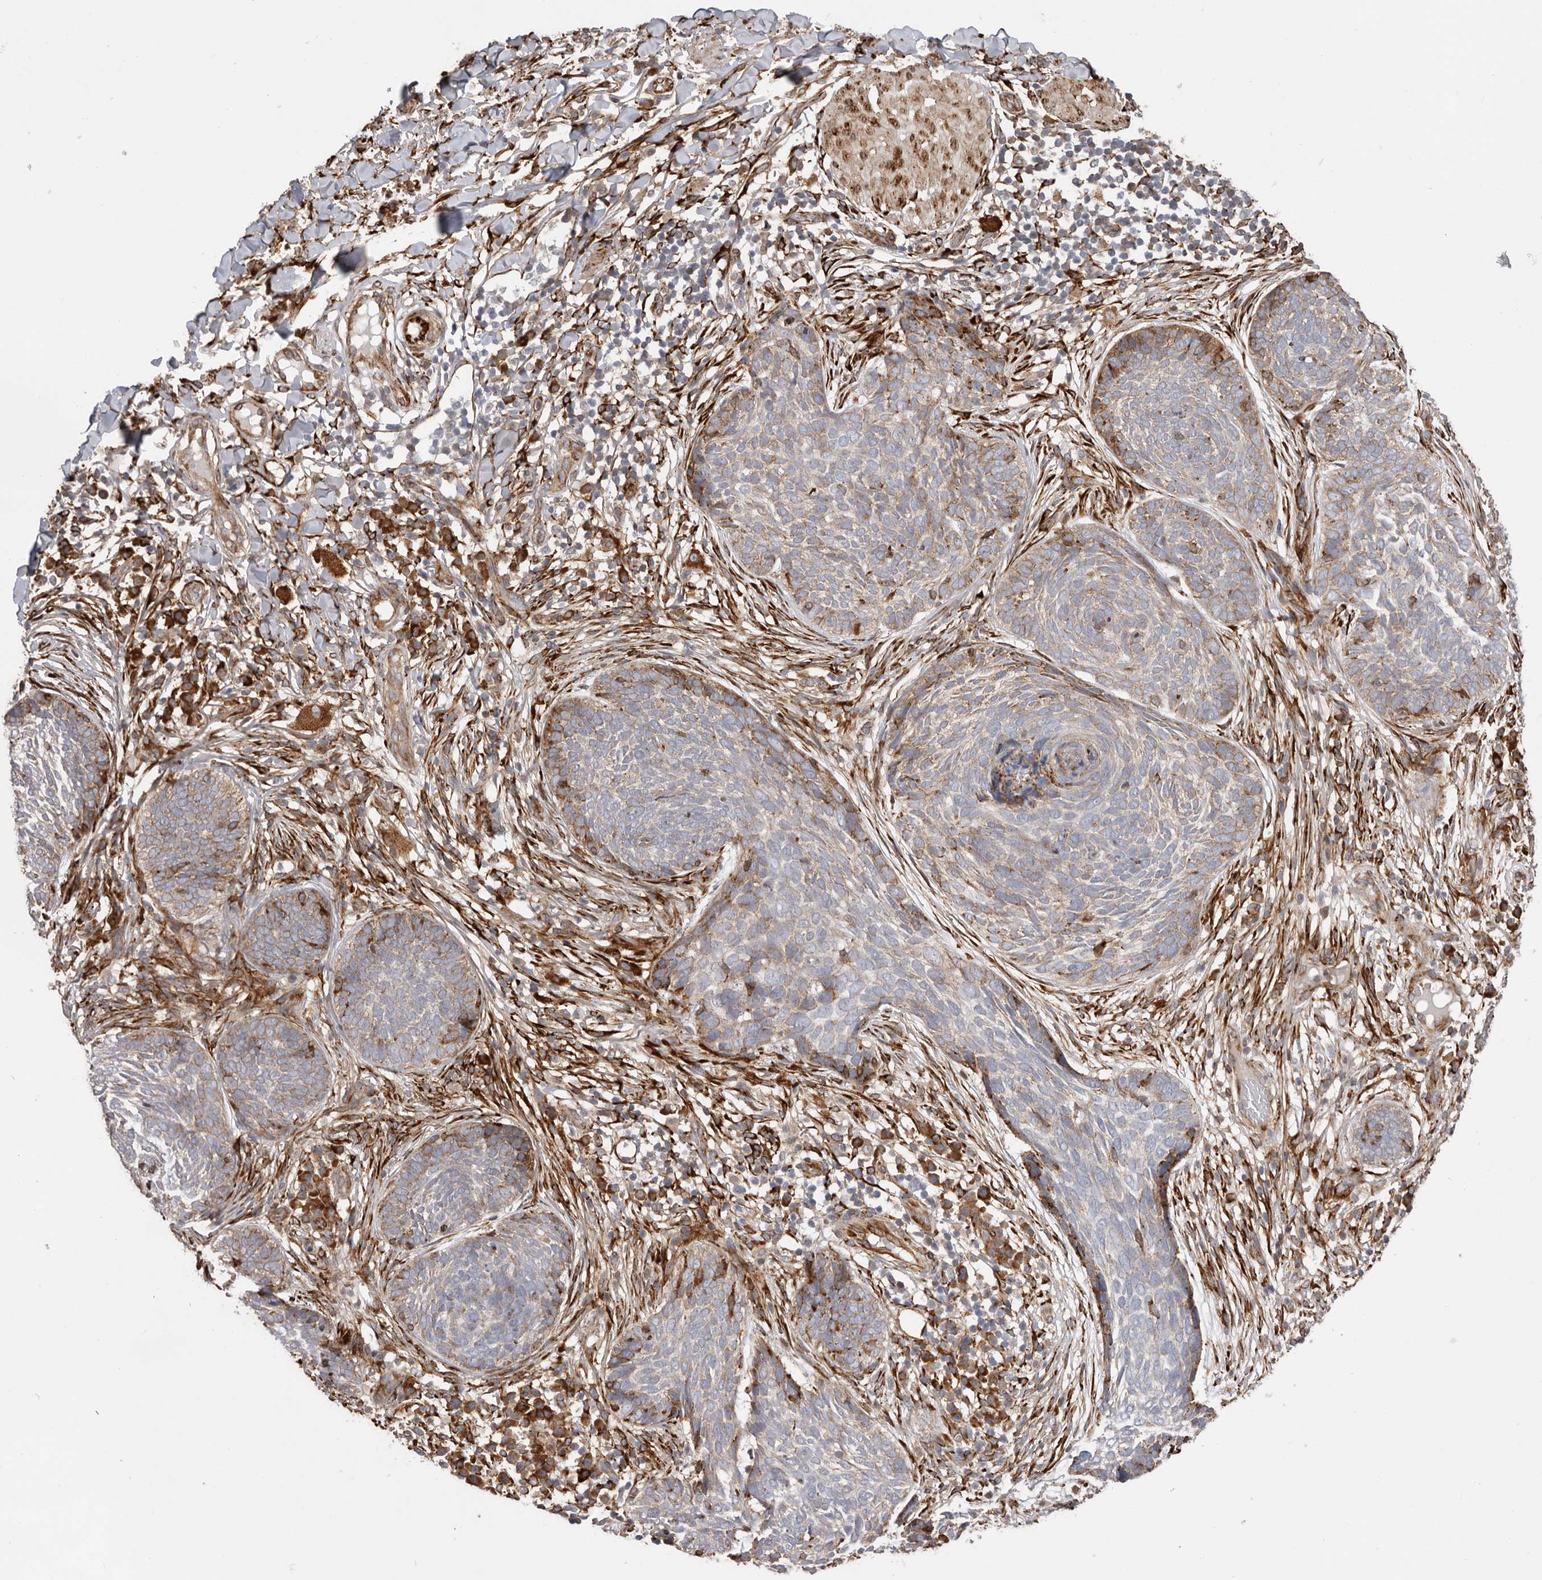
{"staining": {"intensity": "moderate", "quantity": "25%-75%", "location": "cytoplasmic/membranous"}, "tissue": "skin cancer", "cell_type": "Tumor cells", "image_type": "cancer", "snomed": [{"axis": "morphology", "description": "Basal cell carcinoma"}, {"axis": "topography", "description": "Skin"}], "caption": "Immunohistochemistry (IHC) of skin cancer (basal cell carcinoma) exhibits medium levels of moderate cytoplasmic/membranous expression in approximately 25%-75% of tumor cells.", "gene": "WDTC1", "patient": {"sex": "female", "age": 64}}